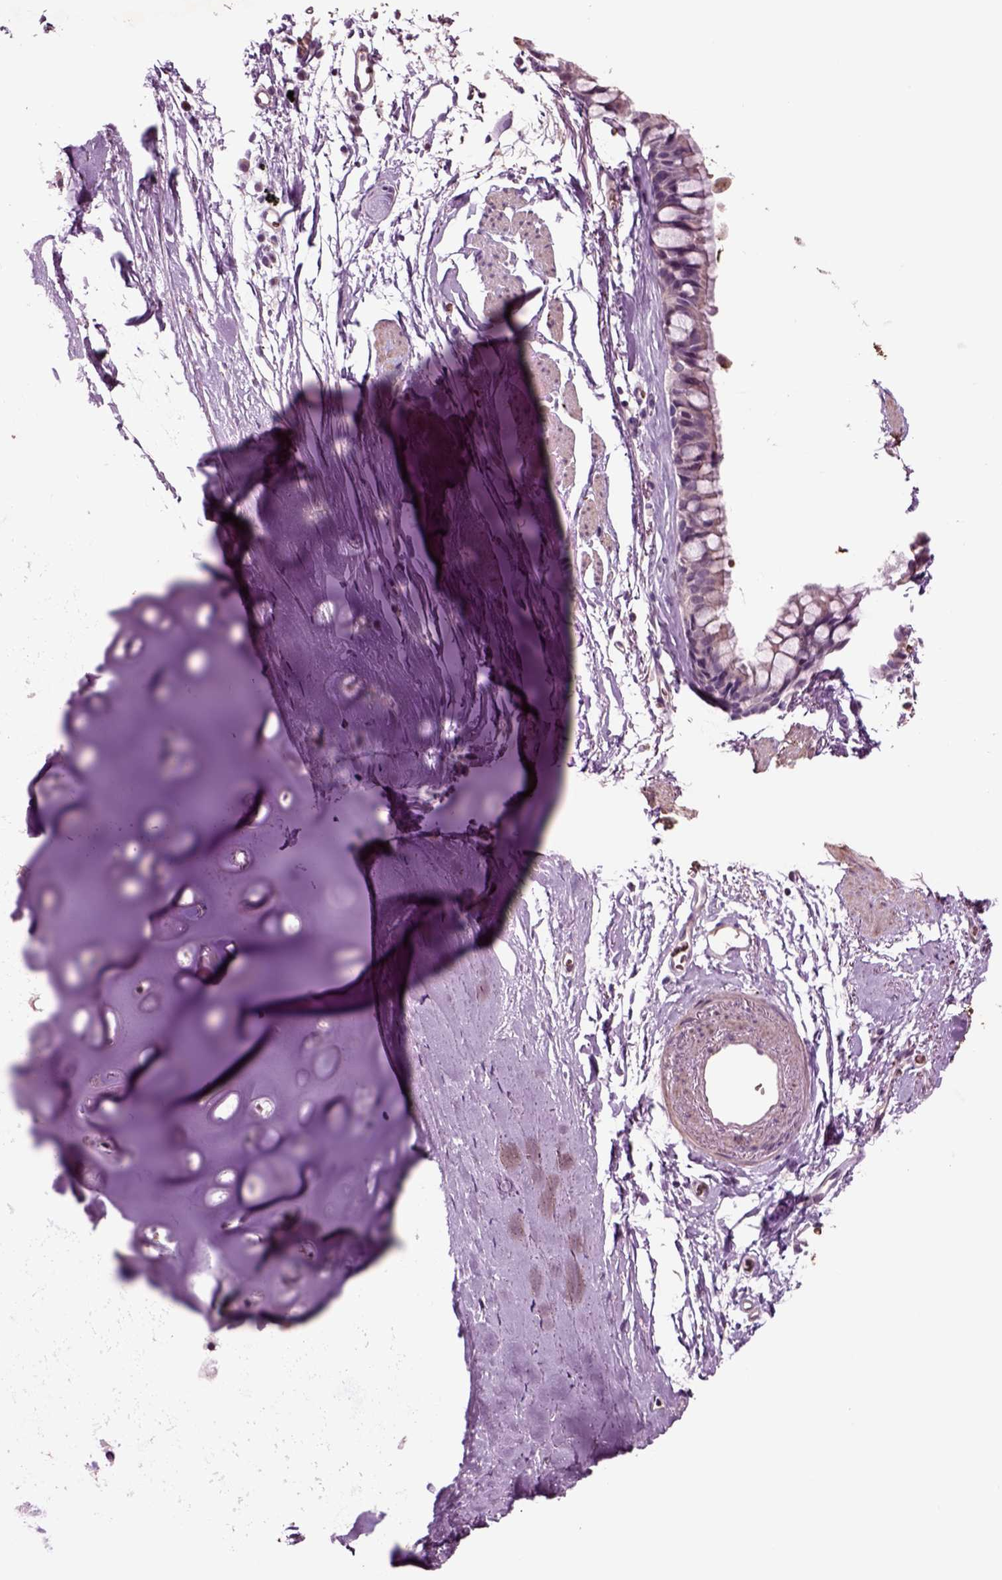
{"staining": {"intensity": "negative", "quantity": "none", "location": "none"}, "tissue": "bronchus", "cell_type": "Respiratory epithelial cells", "image_type": "normal", "snomed": [{"axis": "morphology", "description": "Normal tissue, NOS"}, {"axis": "morphology", "description": "Squamous cell carcinoma, NOS"}, {"axis": "topography", "description": "Cartilage tissue"}, {"axis": "topography", "description": "Bronchus"}], "caption": "An IHC histopathology image of normal bronchus is shown. There is no staining in respiratory epithelial cells of bronchus.", "gene": "CHGB", "patient": {"sex": "male", "age": 72}}